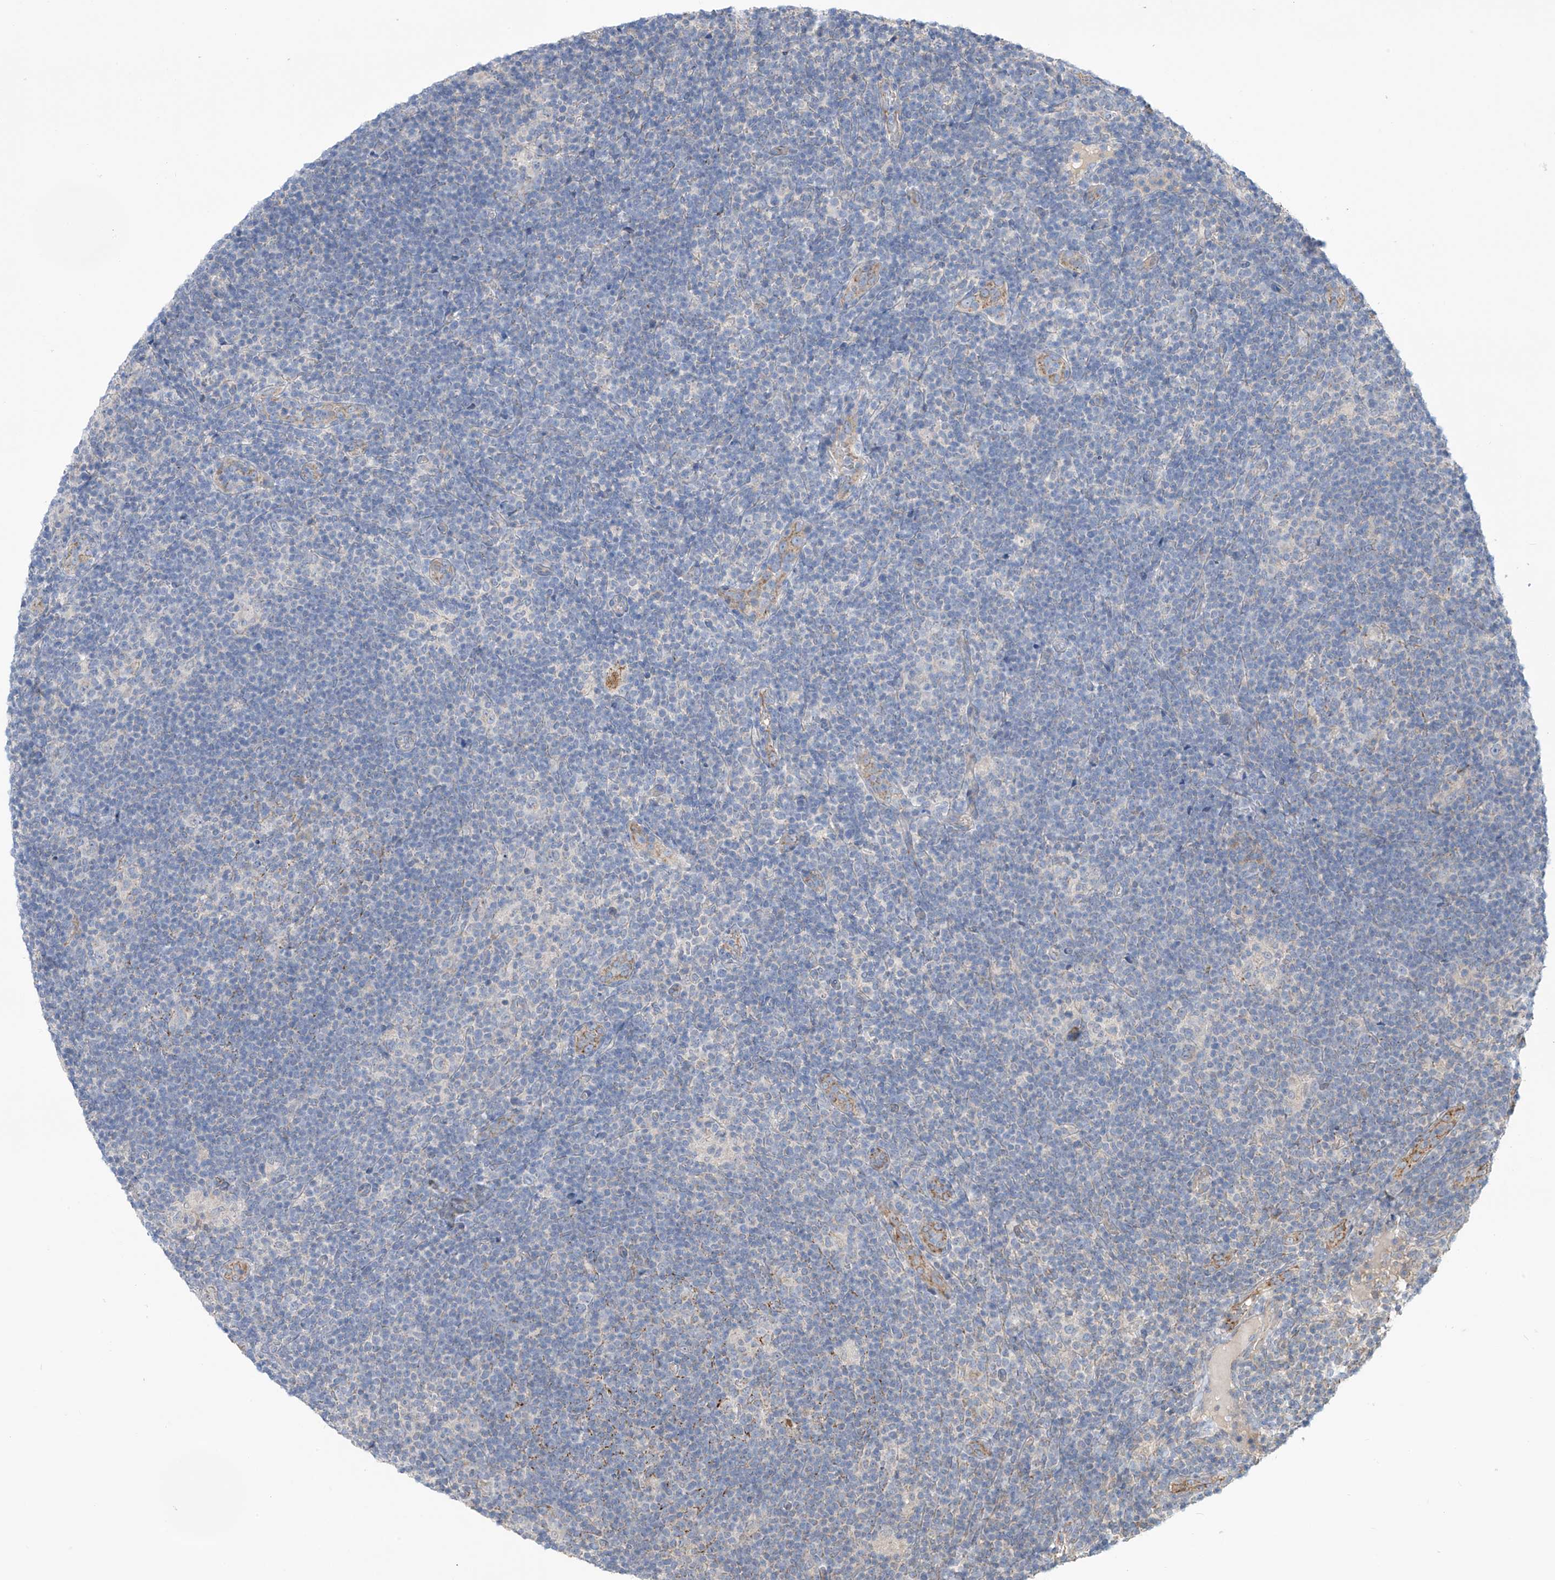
{"staining": {"intensity": "negative", "quantity": "none", "location": "none"}, "tissue": "lymphoma", "cell_type": "Tumor cells", "image_type": "cancer", "snomed": [{"axis": "morphology", "description": "Hodgkin's disease, NOS"}, {"axis": "topography", "description": "Lymph node"}], "caption": "Immunohistochemistry of lymphoma exhibits no positivity in tumor cells.", "gene": "SCGB1D2", "patient": {"sex": "female", "age": 57}}